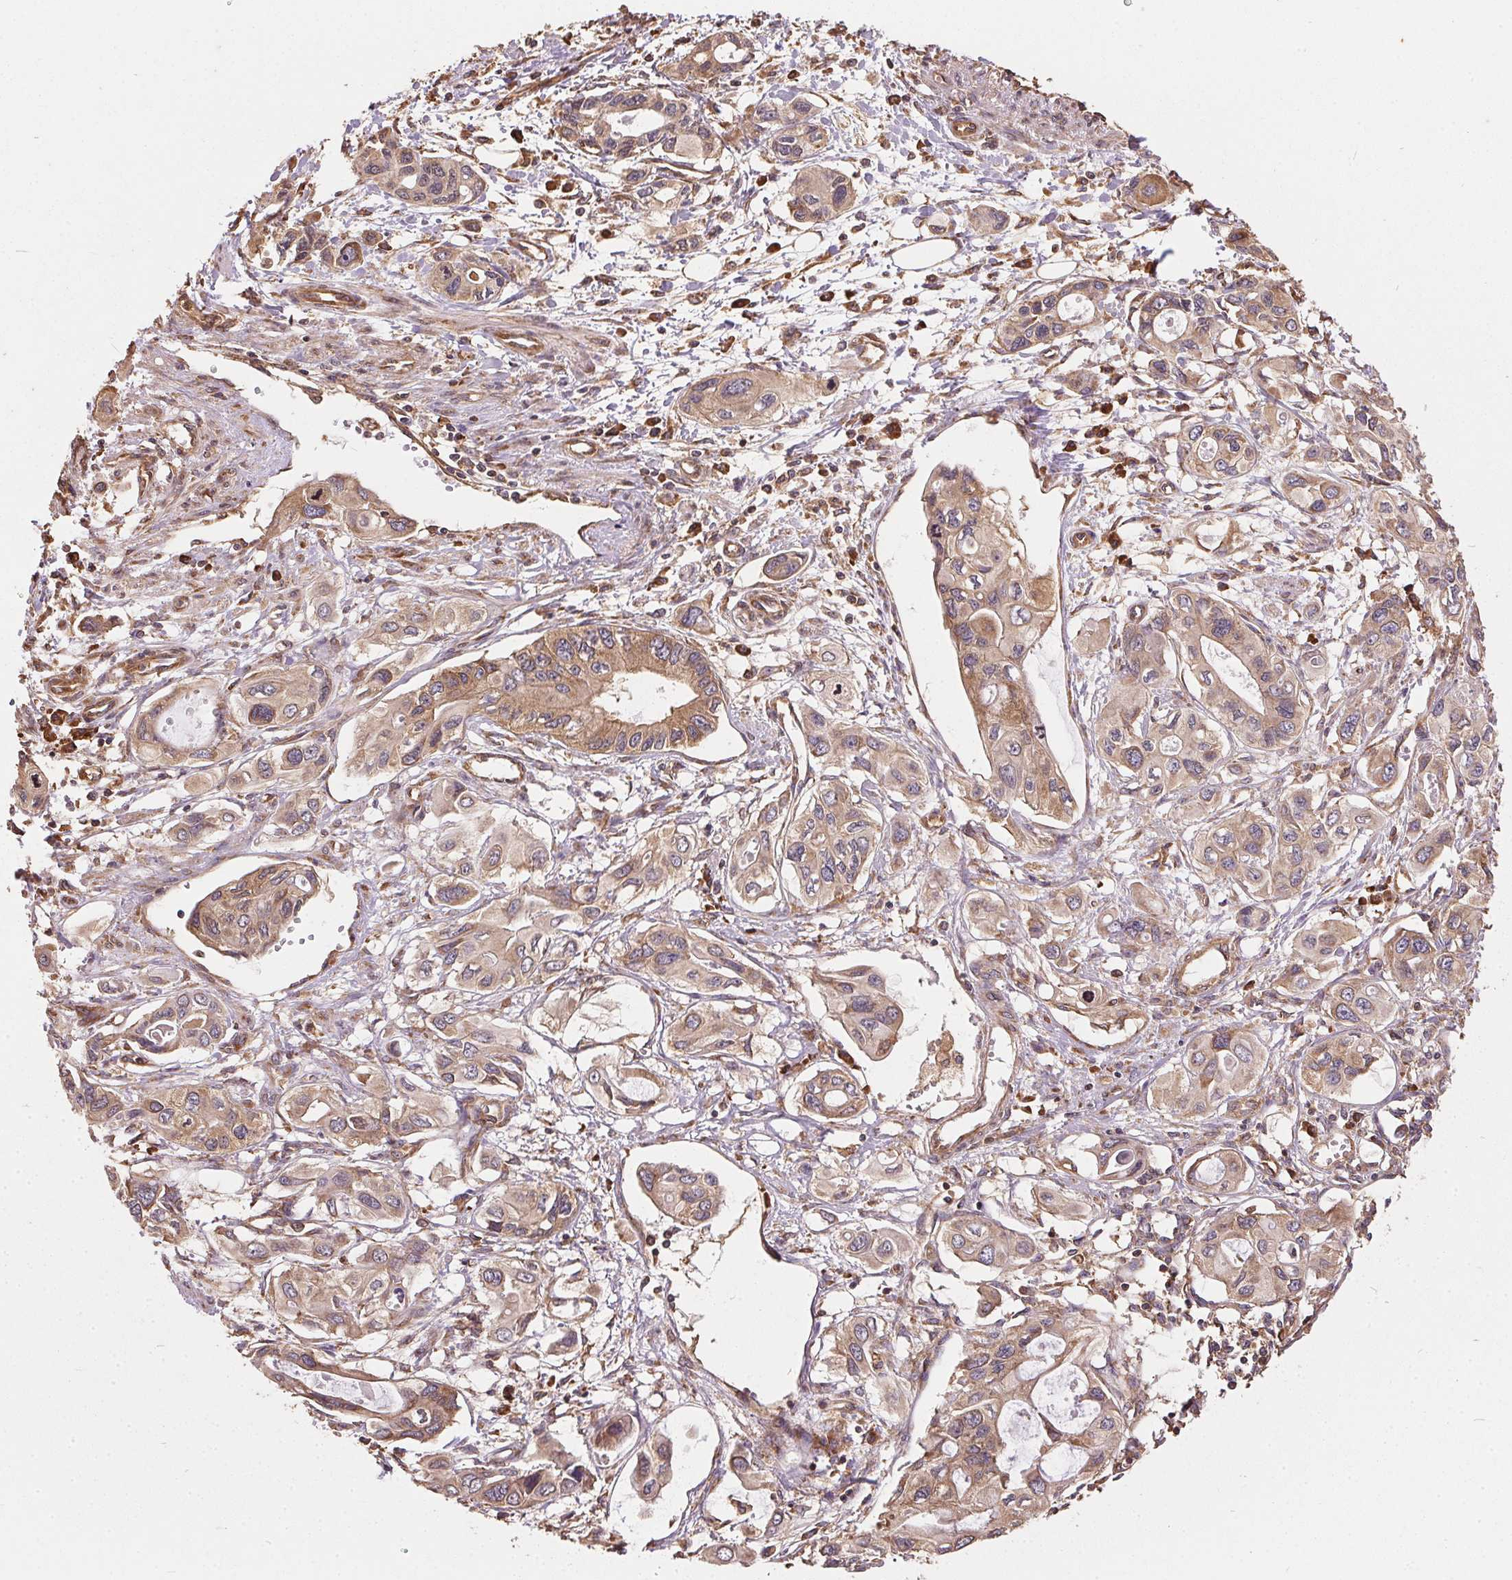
{"staining": {"intensity": "moderate", "quantity": ">75%", "location": "cytoplasmic/membranous"}, "tissue": "pancreatic cancer", "cell_type": "Tumor cells", "image_type": "cancer", "snomed": [{"axis": "morphology", "description": "Adenocarcinoma, NOS"}, {"axis": "topography", "description": "Pancreas"}], "caption": "Immunohistochemistry (IHC) of pancreatic cancer (adenocarcinoma) exhibits medium levels of moderate cytoplasmic/membranous staining in approximately >75% of tumor cells.", "gene": "EIF2S1", "patient": {"sex": "male", "age": 60}}